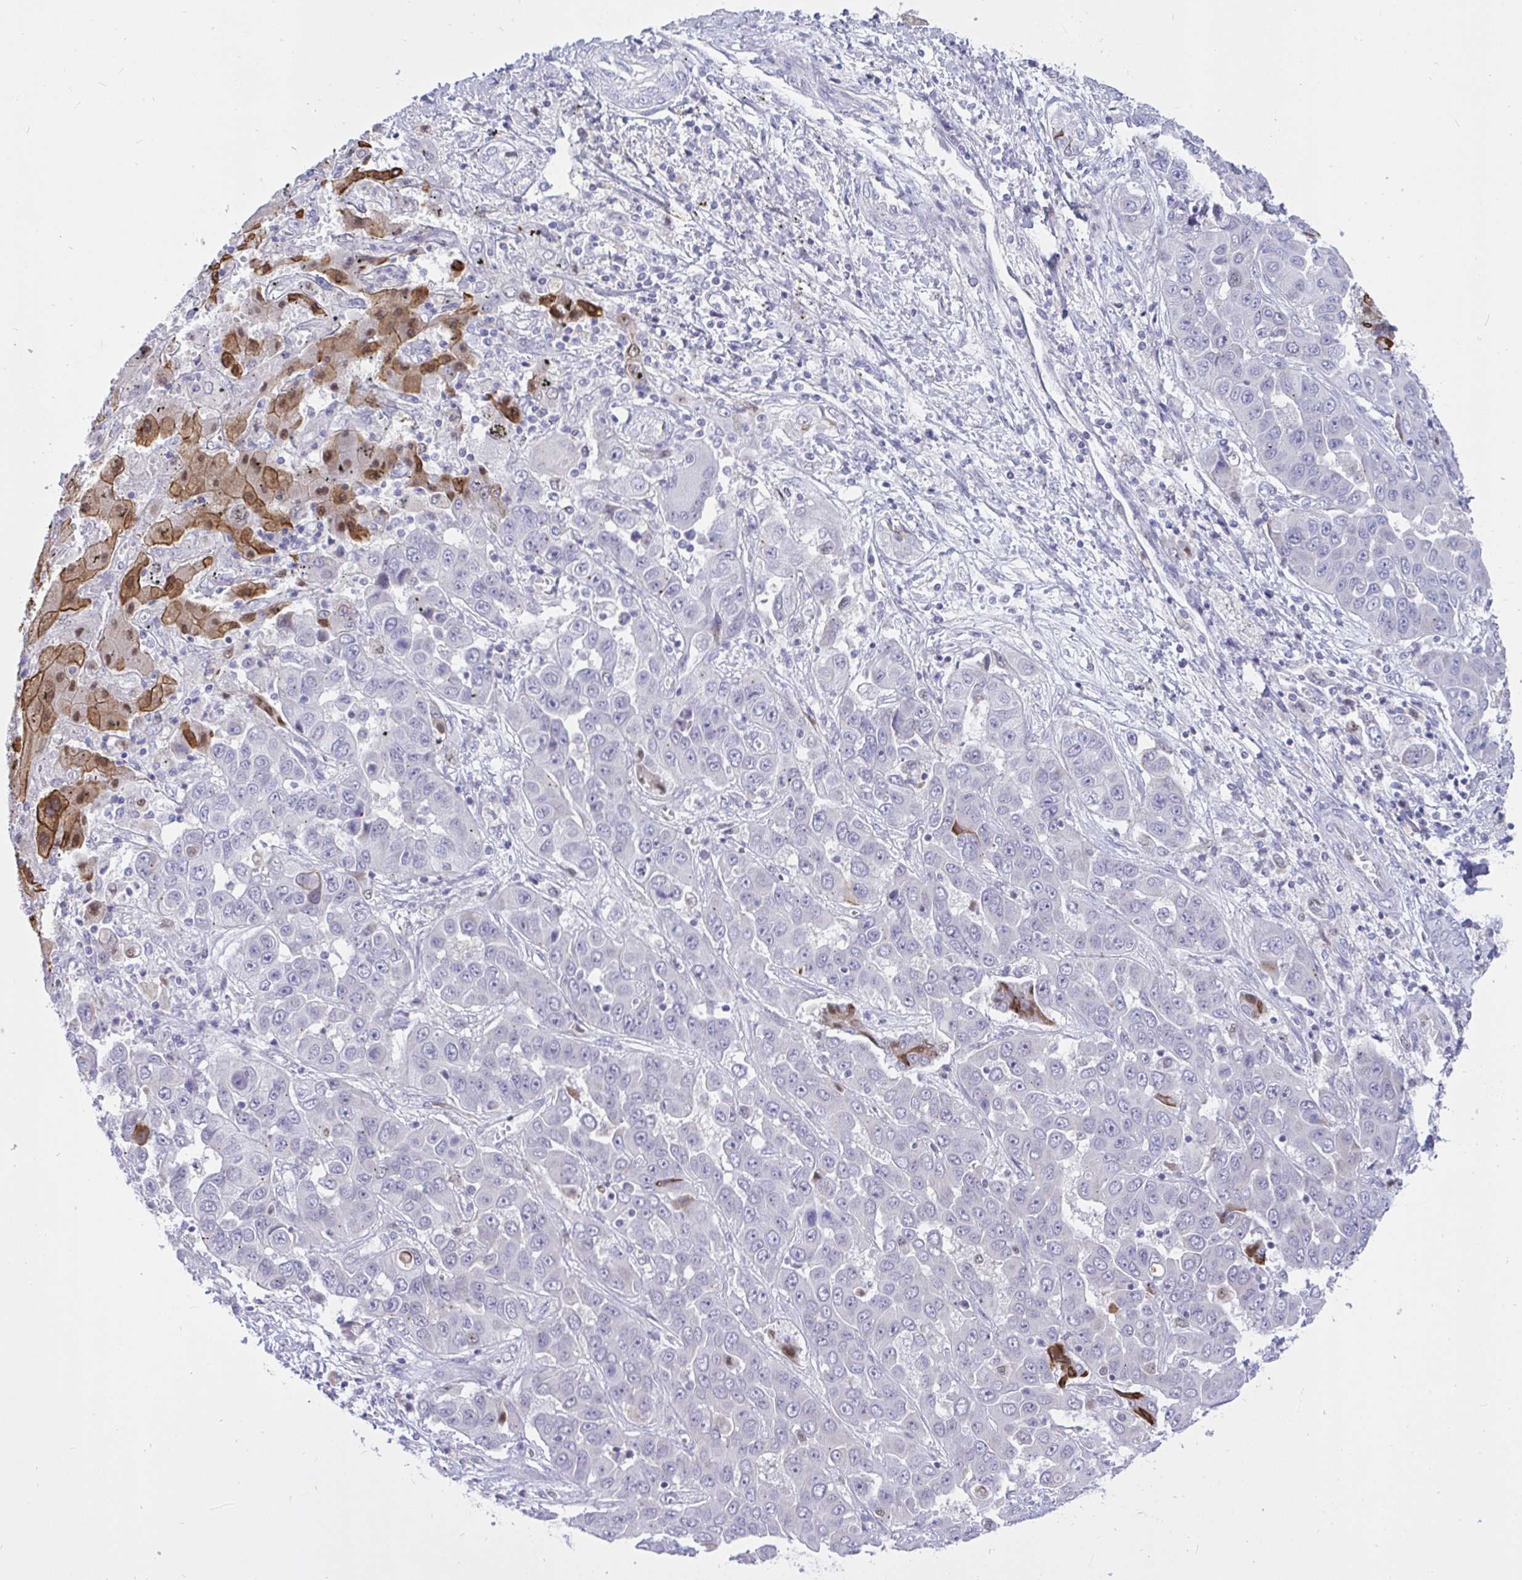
{"staining": {"intensity": "negative", "quantity": "none", "location": "none"}, "tissue": "liver cancer", "cell_type": "Tumor cells", "image_type": "cancer", "snomed": [{"axis": "morphology", "description": "Cholangiocarcinoma"}, {"axis": "topography", "description": "Liver"}], "caption": "Immunohistochemistry (IHC) image of neoplastic tissue: human cholangiocarcinoma (liver) stained with DAB shows no significant protein staining in tumor cells. (DAB (3,3'-diaminobenzidine) immunohistochemistry visualized using brightfield microscopy, high magnification).", "gene": "EPOP", "patient": {"sex": "female", "age": 52}}